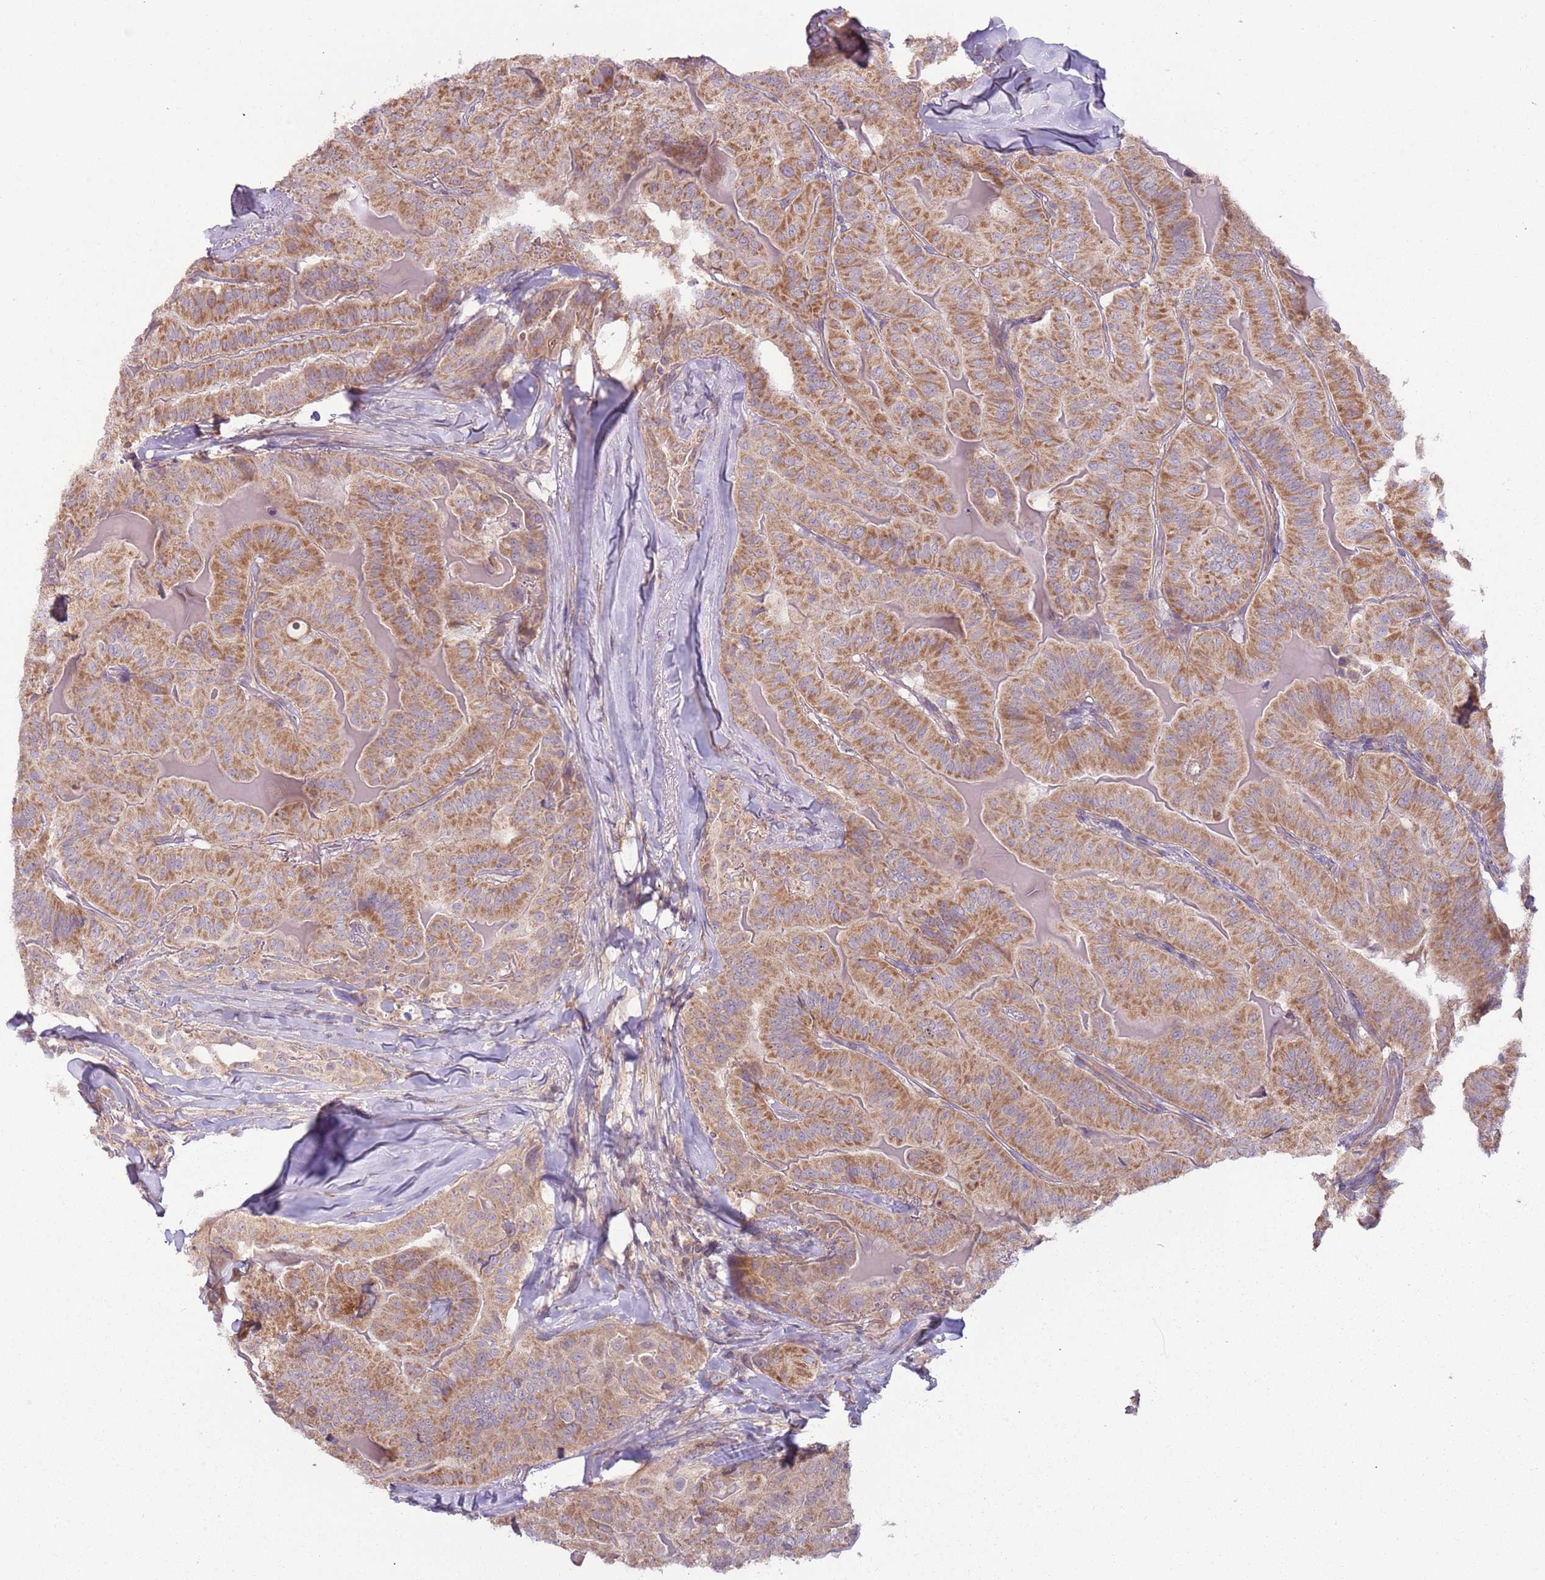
{"staining": {"intensity": "moderate", "quantity": ">75%", "location": "cytoplasmic/membranous"}, "tissue": "thyroid cancer", "cell_type": "Tumor cells", "image_type": "cancer", "snomed": [{"axis": "morphology", "description": "Papillary adenocarcinoma, NOS"}, {"axis": "topography", "description": "Thyroid gland"}], "caption": "Protein staining of thyroid papillary adenocarcinoma tissue shows moderate cytoplasmic/membranous staining in about >75% of tumor cells.", "gene": "DTD2", "patient": {"sex": "female", "age": 68}}